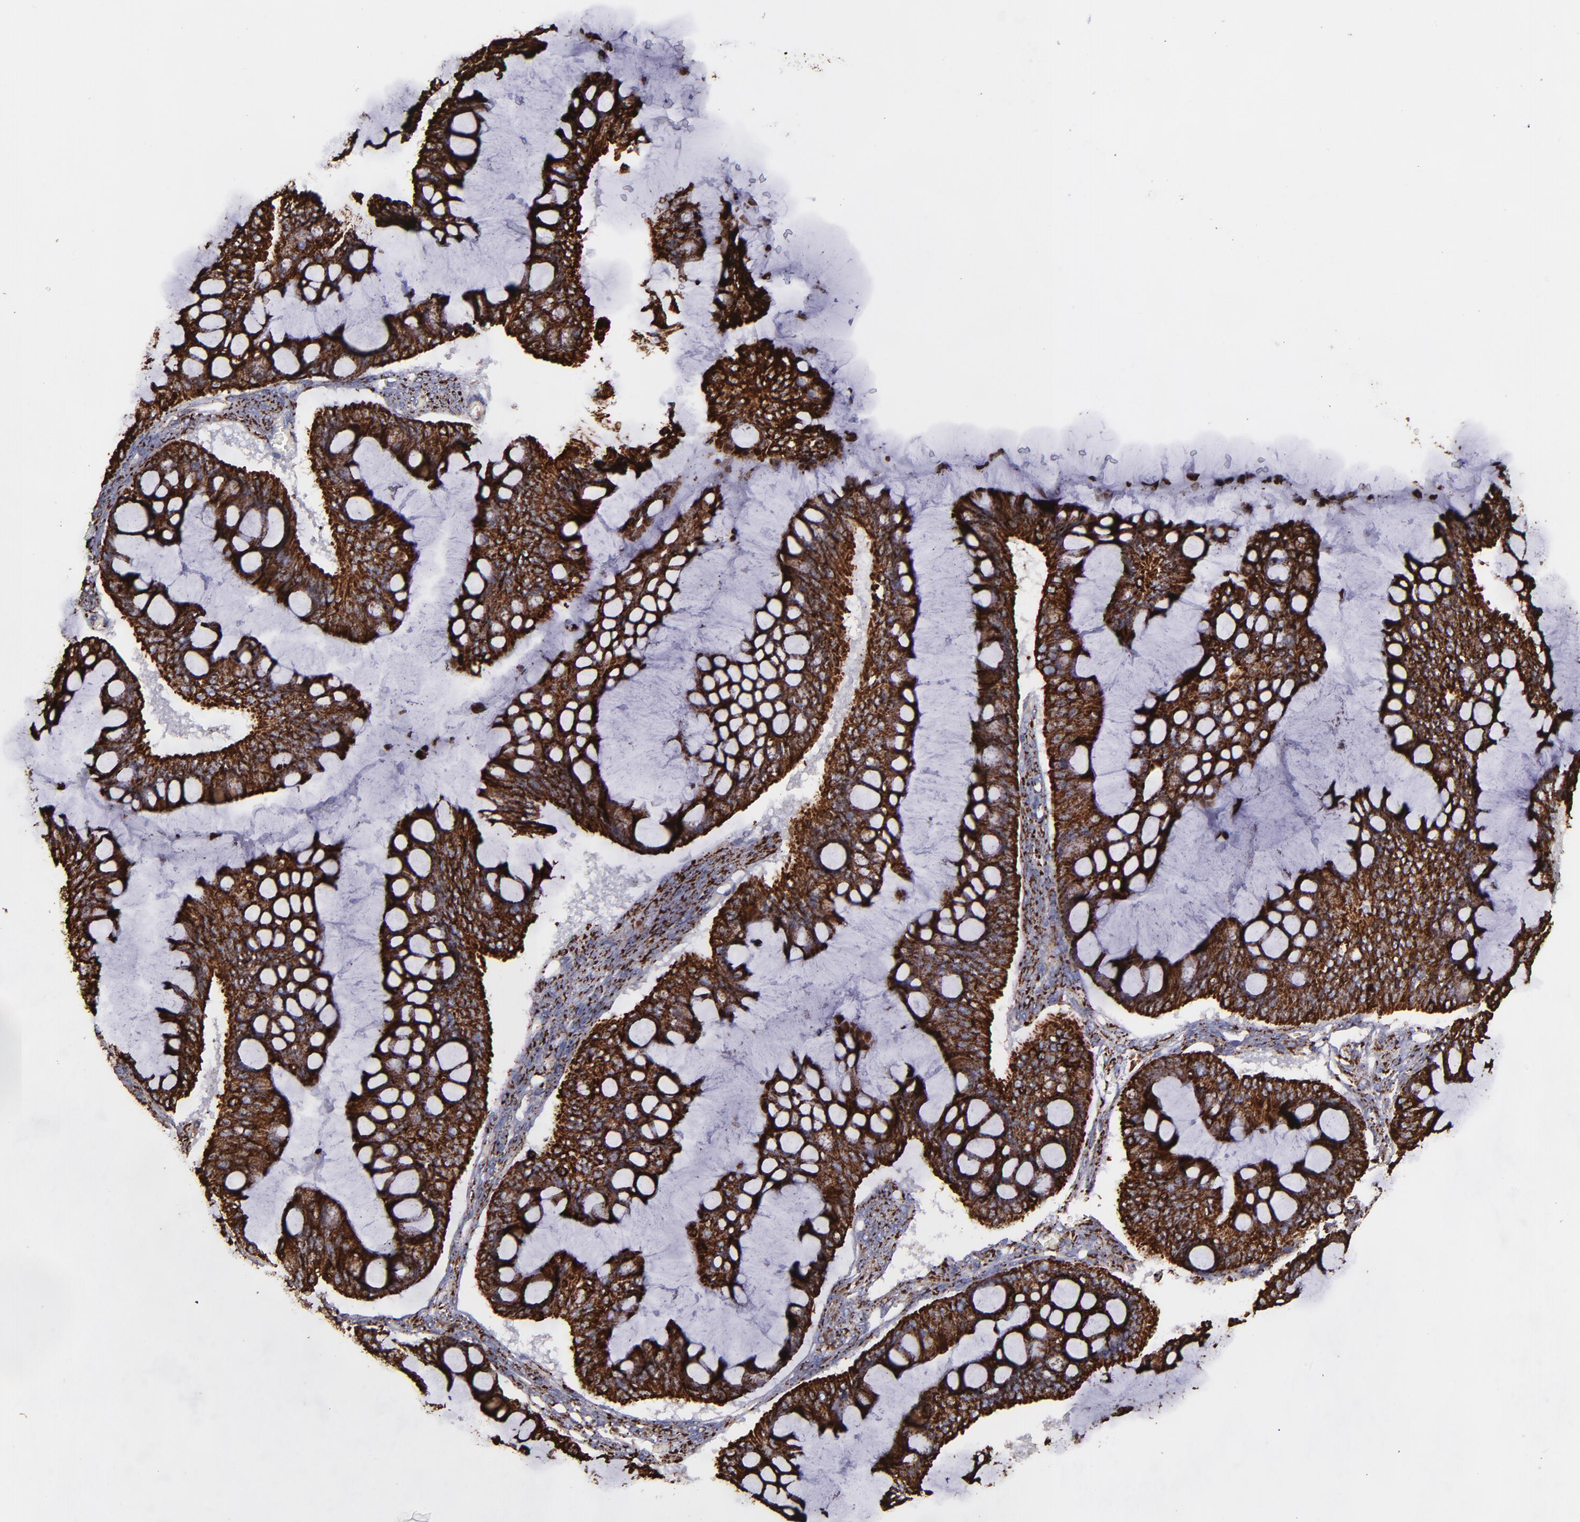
{"staining": {"intensity": "strong", "quantity": ">75%", "location": "cytoplasmic/membranous"}, "tissue": "ovarian cancer", "cell_type": "Tumor cells", "image_type": "cancer", "snomed": [{"axis": "morphology", "description": "Cystadenocarcinoma, mucinous, NOS"}, {"axis": "topography", "description": "Ovary"}], "caption": "IHC image of neoplastic tissue: human ovarian cancer (mucinous cystadenocarcinoma) stained using IHC displays high levels of strong protein expression localized specifically in the cytoplasmic/membranous of tumor cells, appearing as a cytoplasmic/membranous brown color.", "gene": "MAOB", "patient": {"sex": "female", "age": 73}}